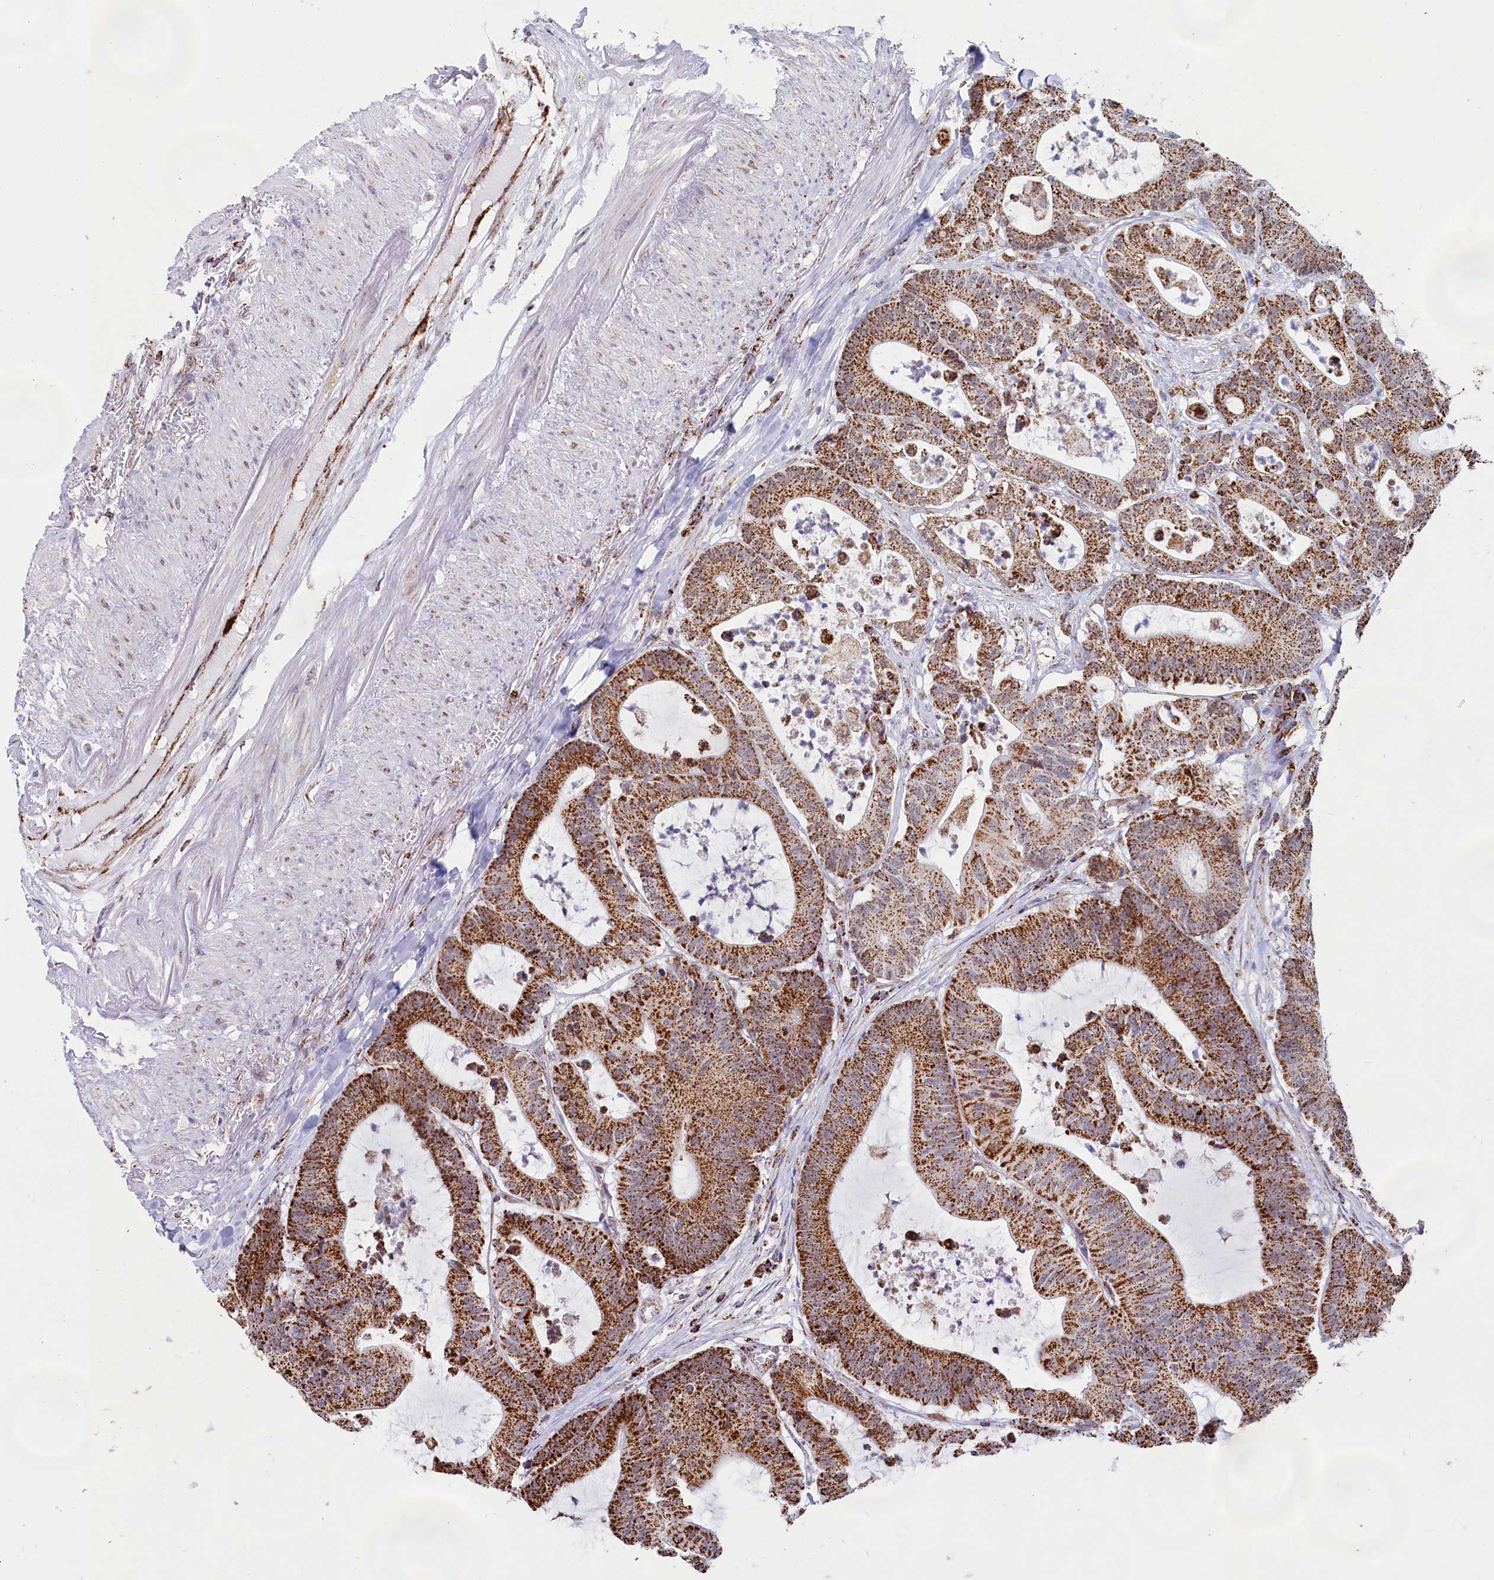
{"staining": {"intensity": "strong", "quantity": ">75%", "location": "cytoplasmic/membranous"}, "tissue": "colorectal cancer", "cell_type": "Tumor cells", "image_type": "cancer", "snomed": [{"axis": "morphology", "description": "Adenocarcinoma, NOS"}, {"axis": "topography", "description": "Colon"}], "caption": "Immunohistochemistry image of human colorectal cancer stained for a protein (brown), which reveals high levels of strong cytoplasmic/membranous expression in approximately >75% of tumor cells.", "gene": "C1D", "patient": {"sex": "female", "age": 84}}